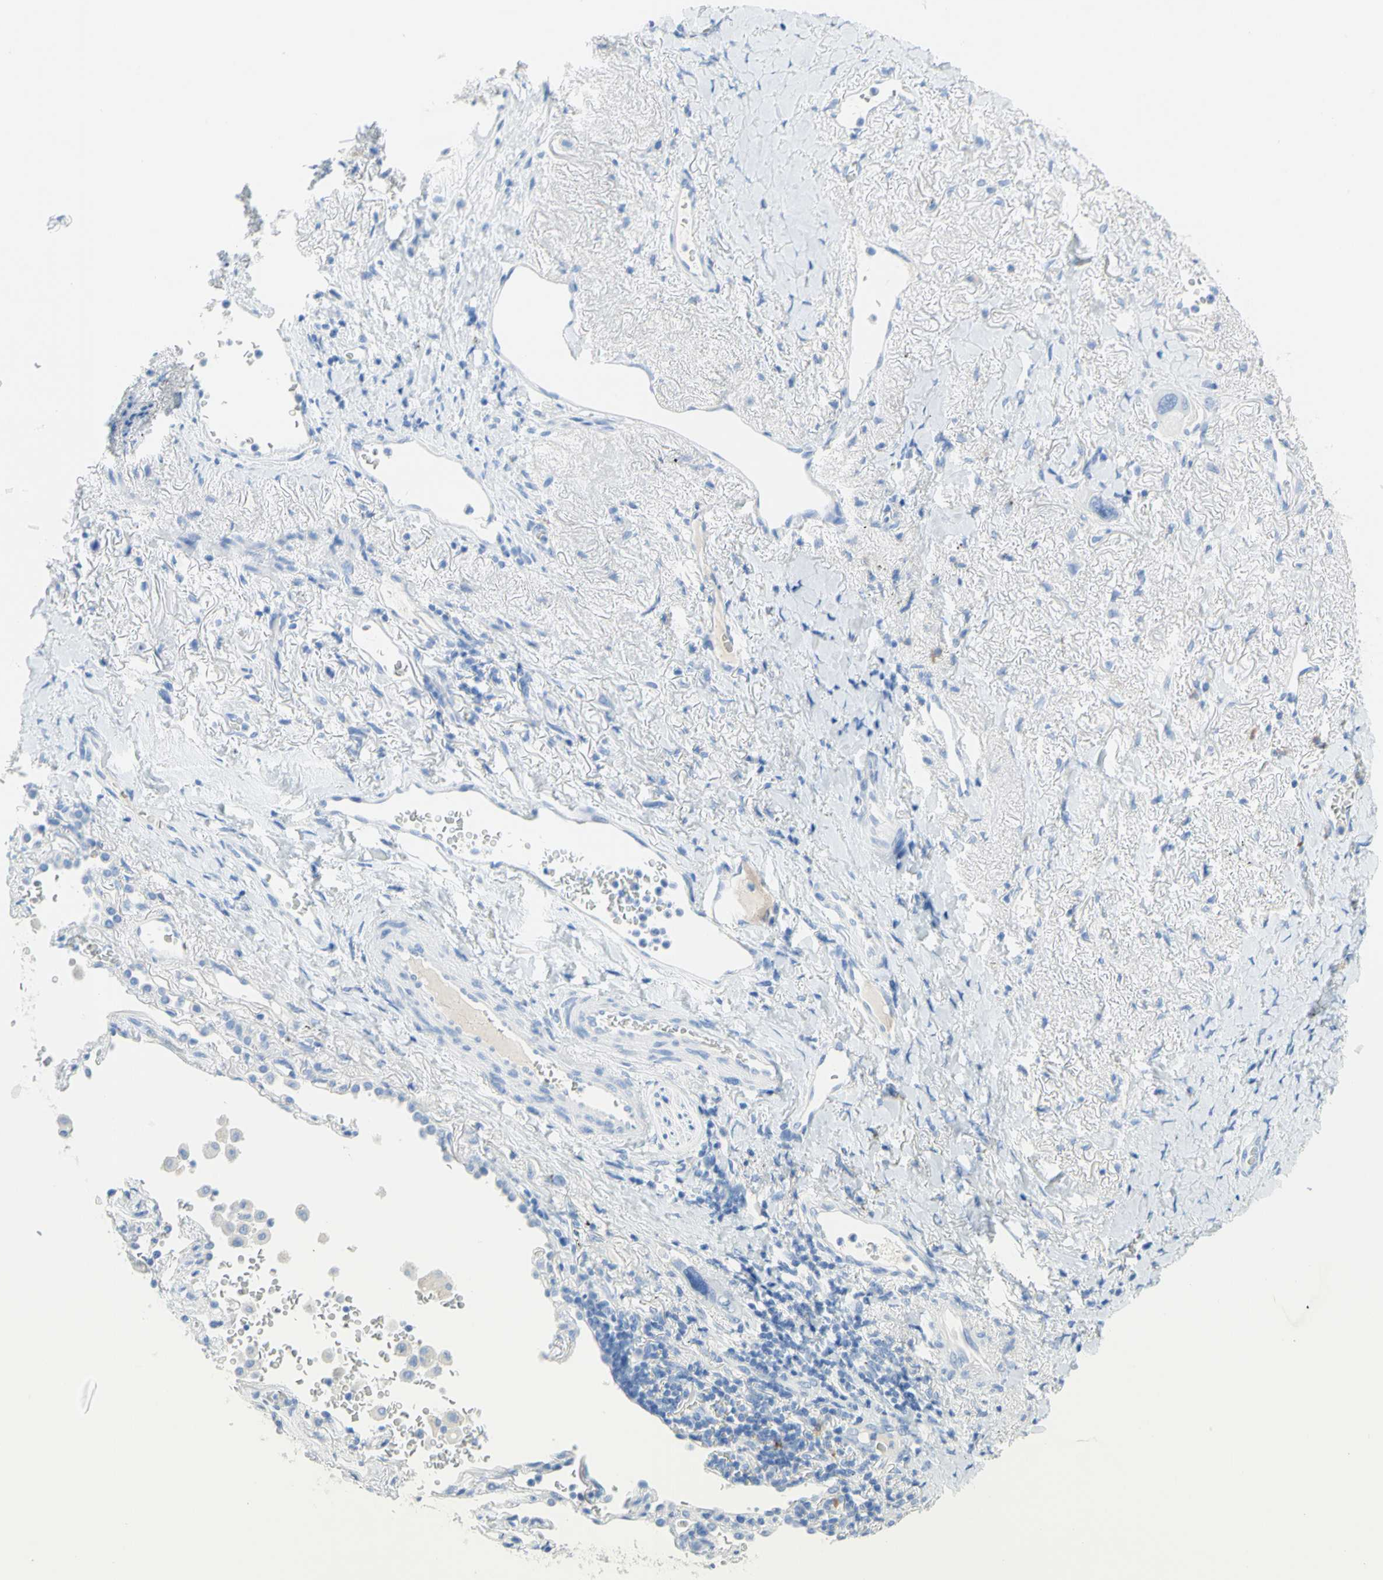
{"staining": {"intensity": "negative", "quantity": "none", "location": "none"}, "tissue": "lung cancer", "cell_type": "Tumor cells", "image_type": "cancer", "snomed": [{"axis": "morphology", "description": "Squamous cell carcinoma, NOS"}, {"axis": "topography", "description": "Lung"}], "caption": "Lung squamous cell carcinoma was stained to show a protein in brown. There is no significant positivity in tumor cells.", "gene": "IL6ST", "patient": {"sex": "female", "age": 73}}